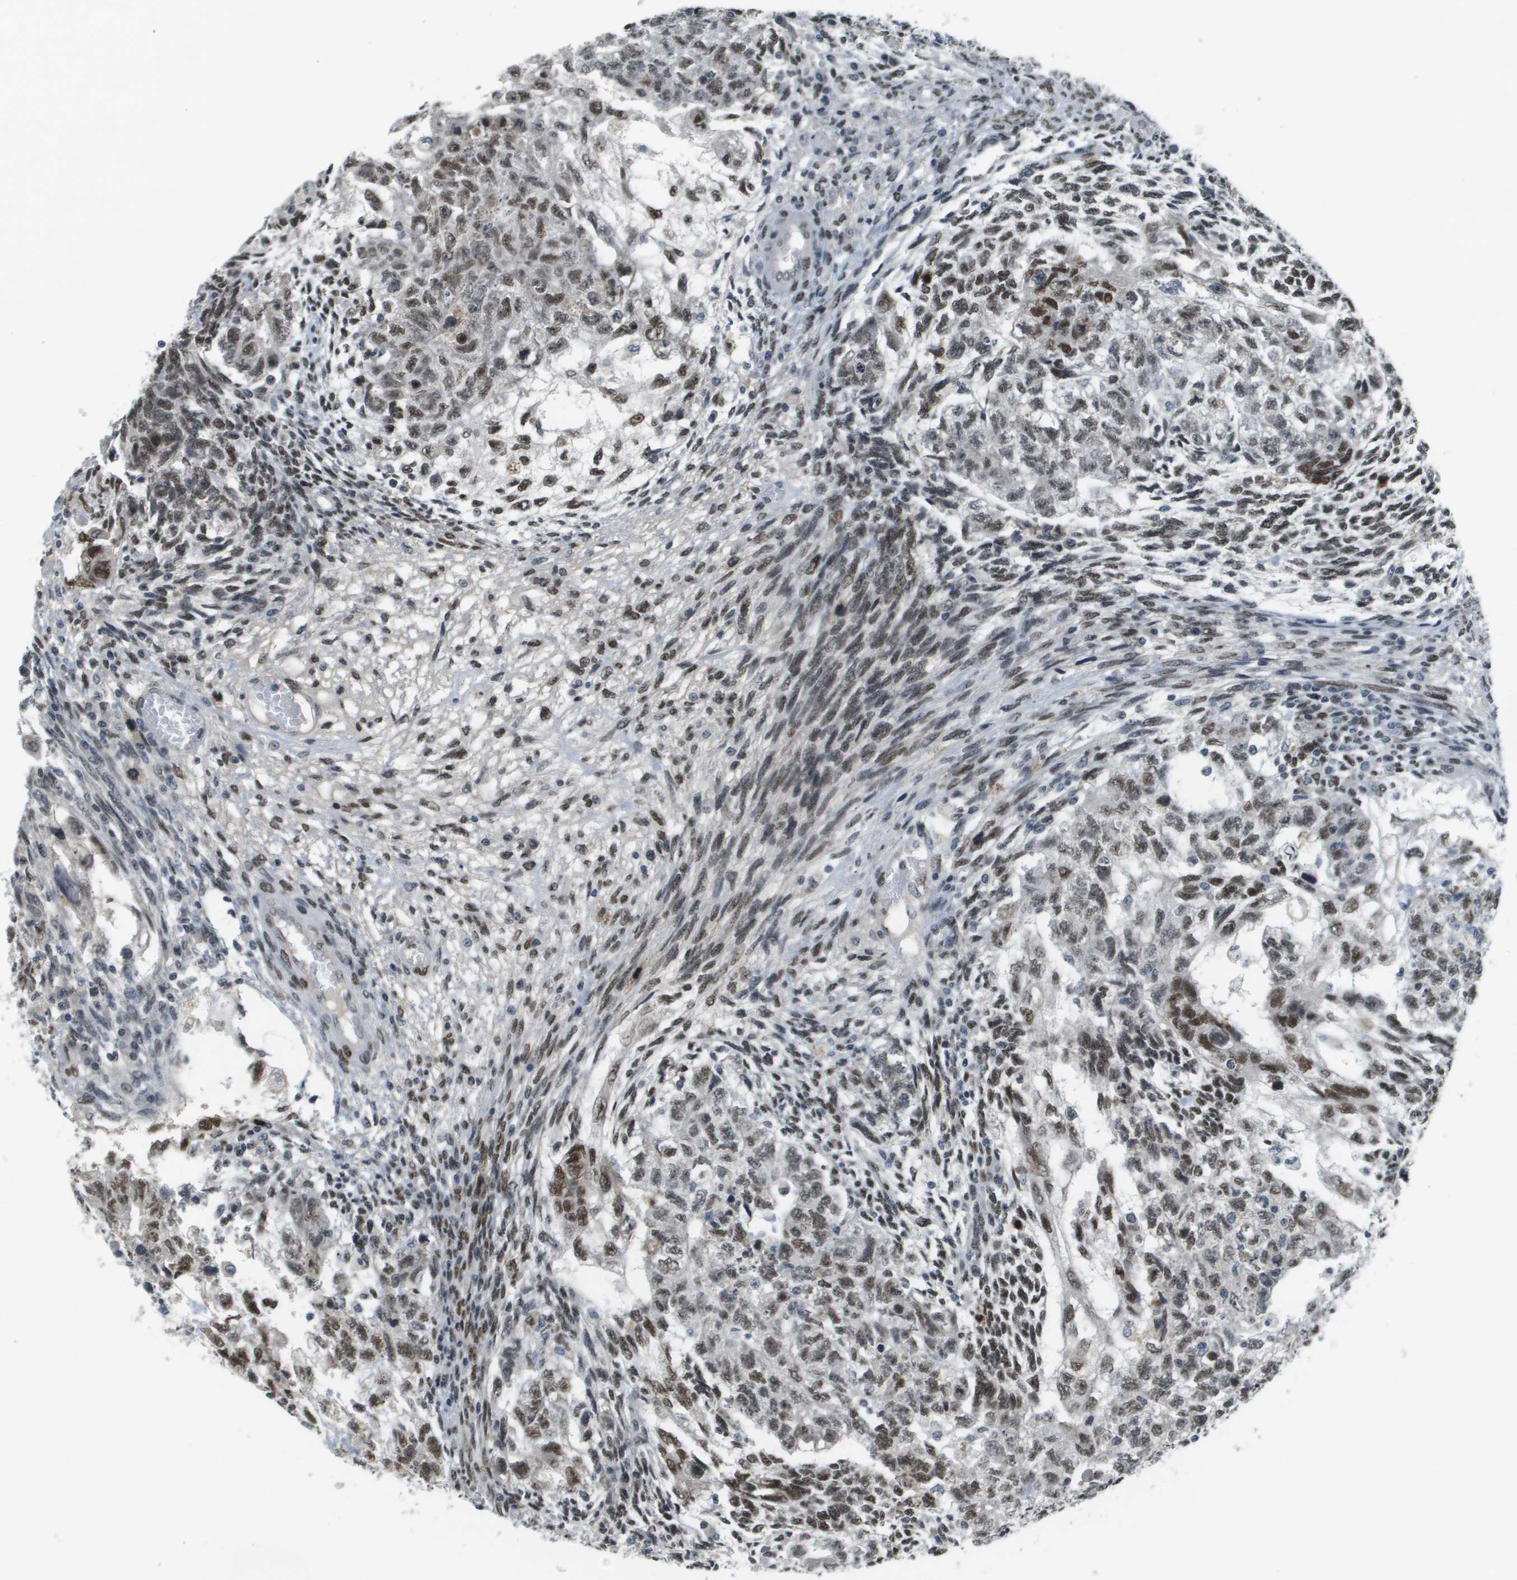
{"staining": {"intensity": "moderate", "quantity": ">75%", "location": "nuclear"}, "tissue": "testis cancer", "cell_type": "Tumor cells", "image_type": "cancer", "snomed": [{"axis": "morphology", "description": "Normal tissue, NOS"}, {"axis": "morphology", "description": "Carcinoma, Embryonal, NOS"}, {"axis": "topography", "description": "Testis"}], "caption": "Protein staining demonstrates moderate nuclear staining in approximately >75% of tumor cells in testis embryonal carcinoma.", "gene": "CBX5", "patient": {"sex": "male", "age": 36}}